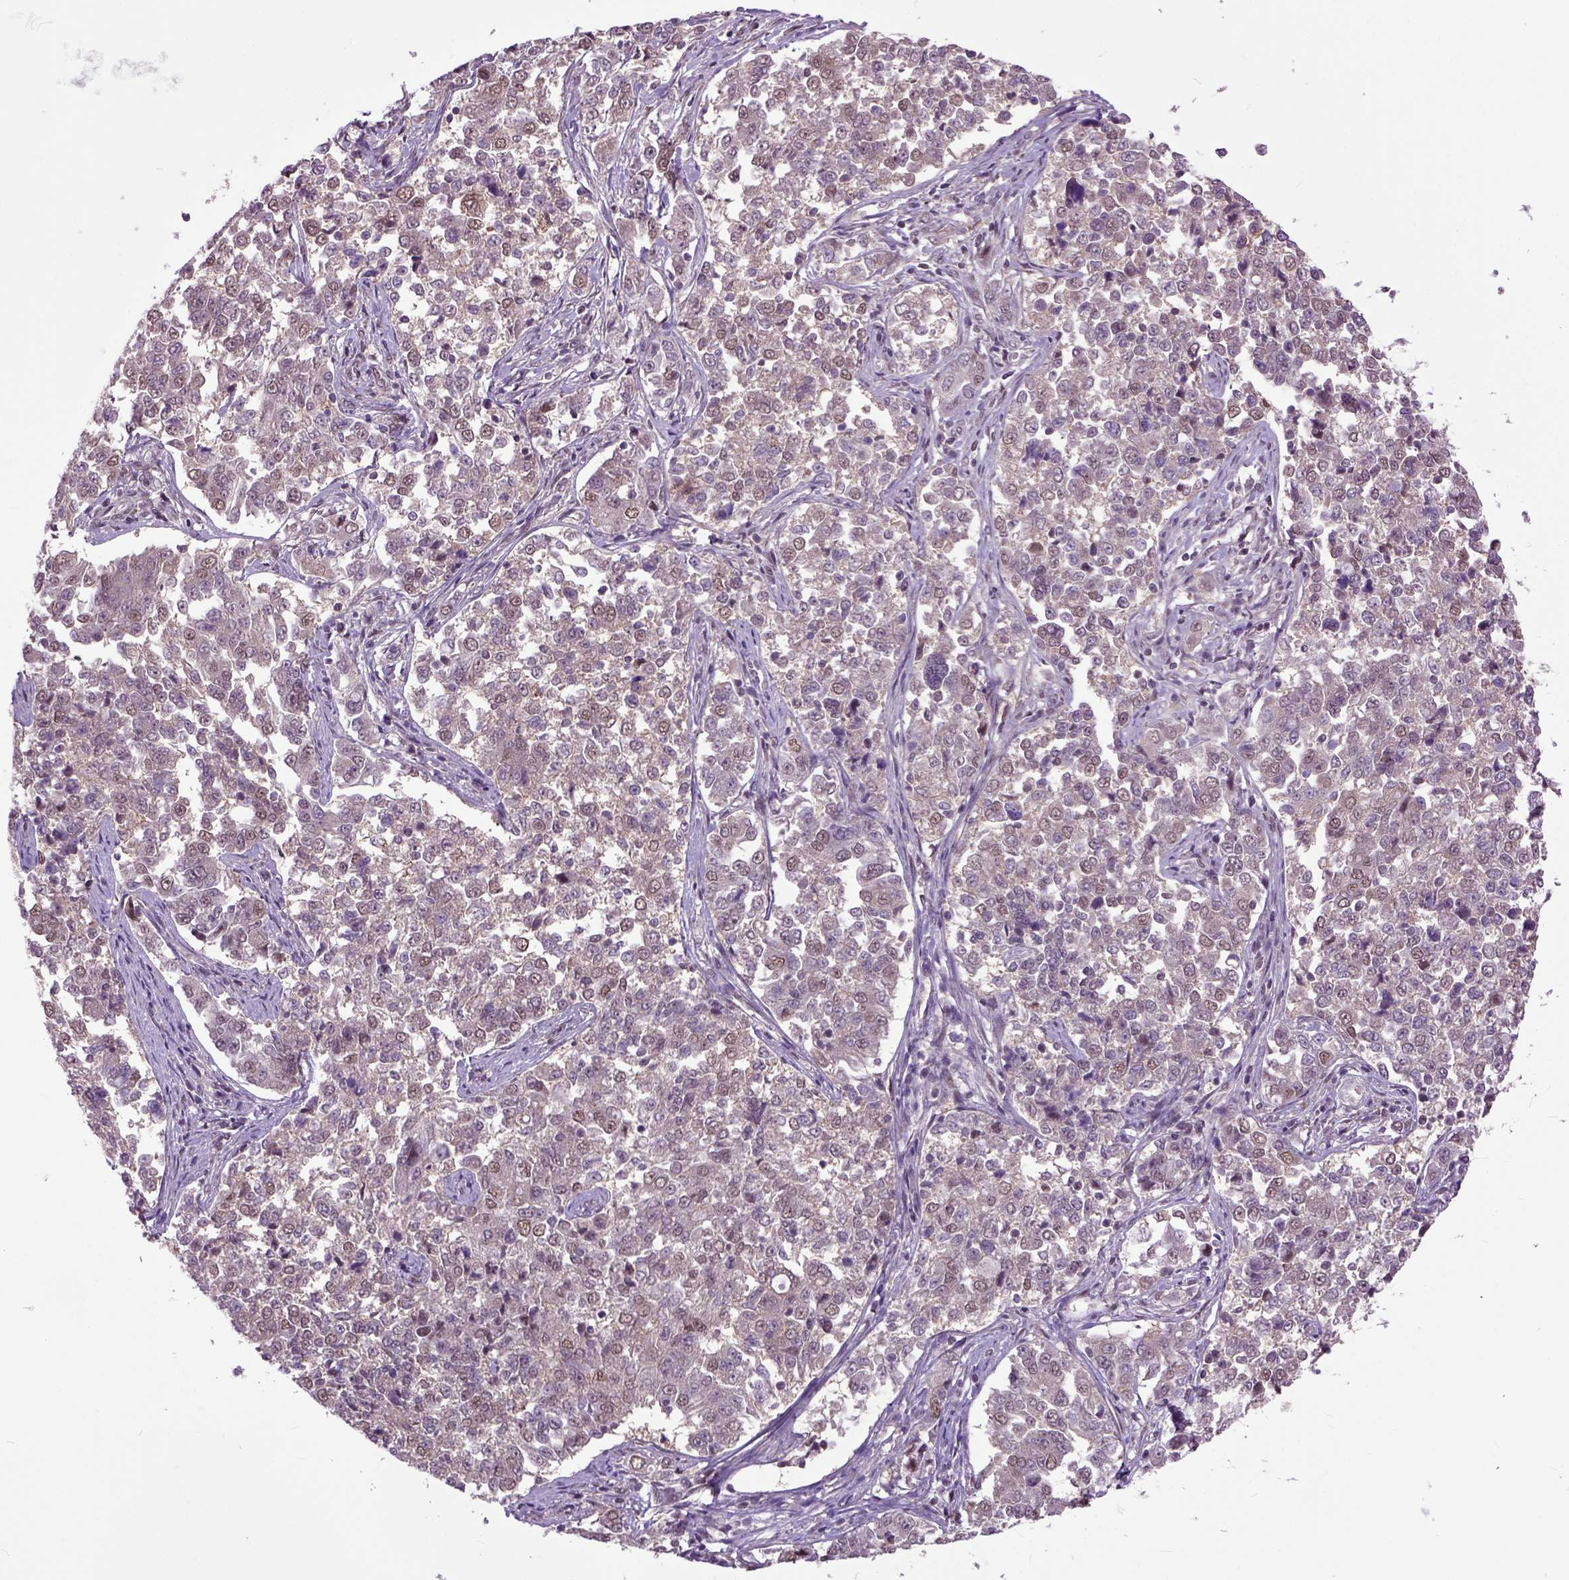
{"staining": {"intensity": "moderate", "quantity": "<25%", "location": "nuclear"}, "tissue": "endometrial cancer", "cell_type": "Tumor cells", "image_type": "cancer", "snomed": [{"axis": "morphology", "description": "Adenocarcinoma, NOS"}, {"axis": "topography", "description": "Endometrium"}], "caption": "The image shows staining of endometrial adenocarcinoma, revealing moderate nuclear protein staining (brown color) within tumor cells.", "gene": "UBA3", "patient": {"sex": "female", "age": 43}}